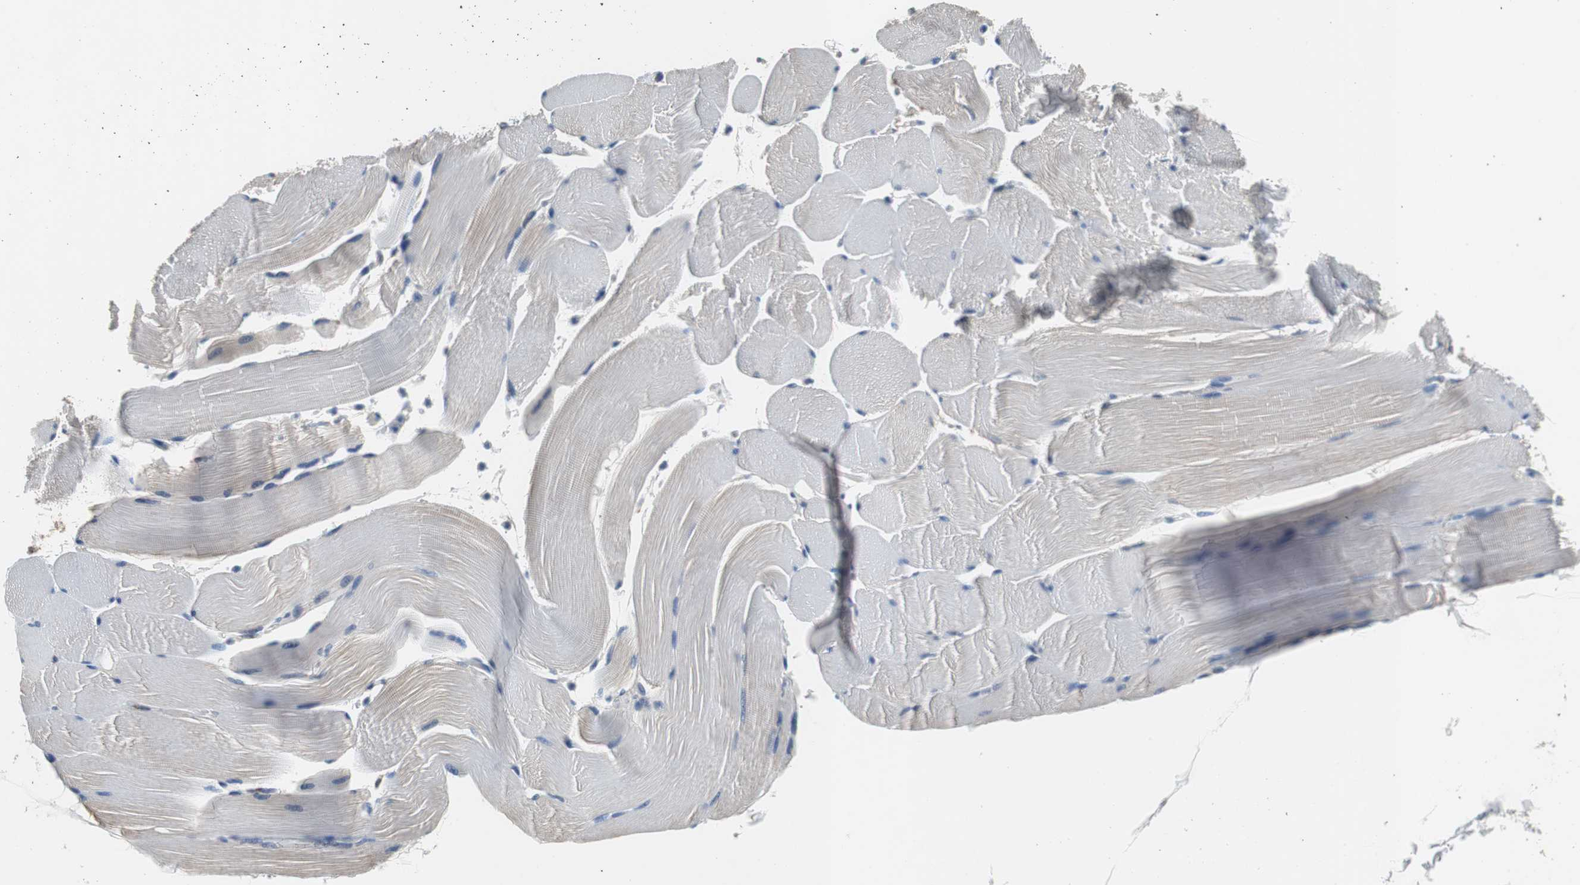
{"staining": {"intensity": "negative", "quantity": "none", "location": "none"}, "tissue": "skeletal muscle", "cell_type": "Myocytes", "image_type": "normal", "snomed": [{"axis": "morphology", "description": "Normal tissue, NOS"}, {"axis": "topography", "description": "Skeletal muscle"}], "caption": "High magnification brightfield microscopy of benign skeletal muscle stained with DAB (brown) and counterstained with hematoxylin (blue): myocytes show no significant expression. (Brightfield microscopy of DAB (3,3'-diaminobenzidine) immunohistochemistry (IHC) at high magnification).", "gene": "PITRM1", "patient": {"sex": "male", "age": 62}}